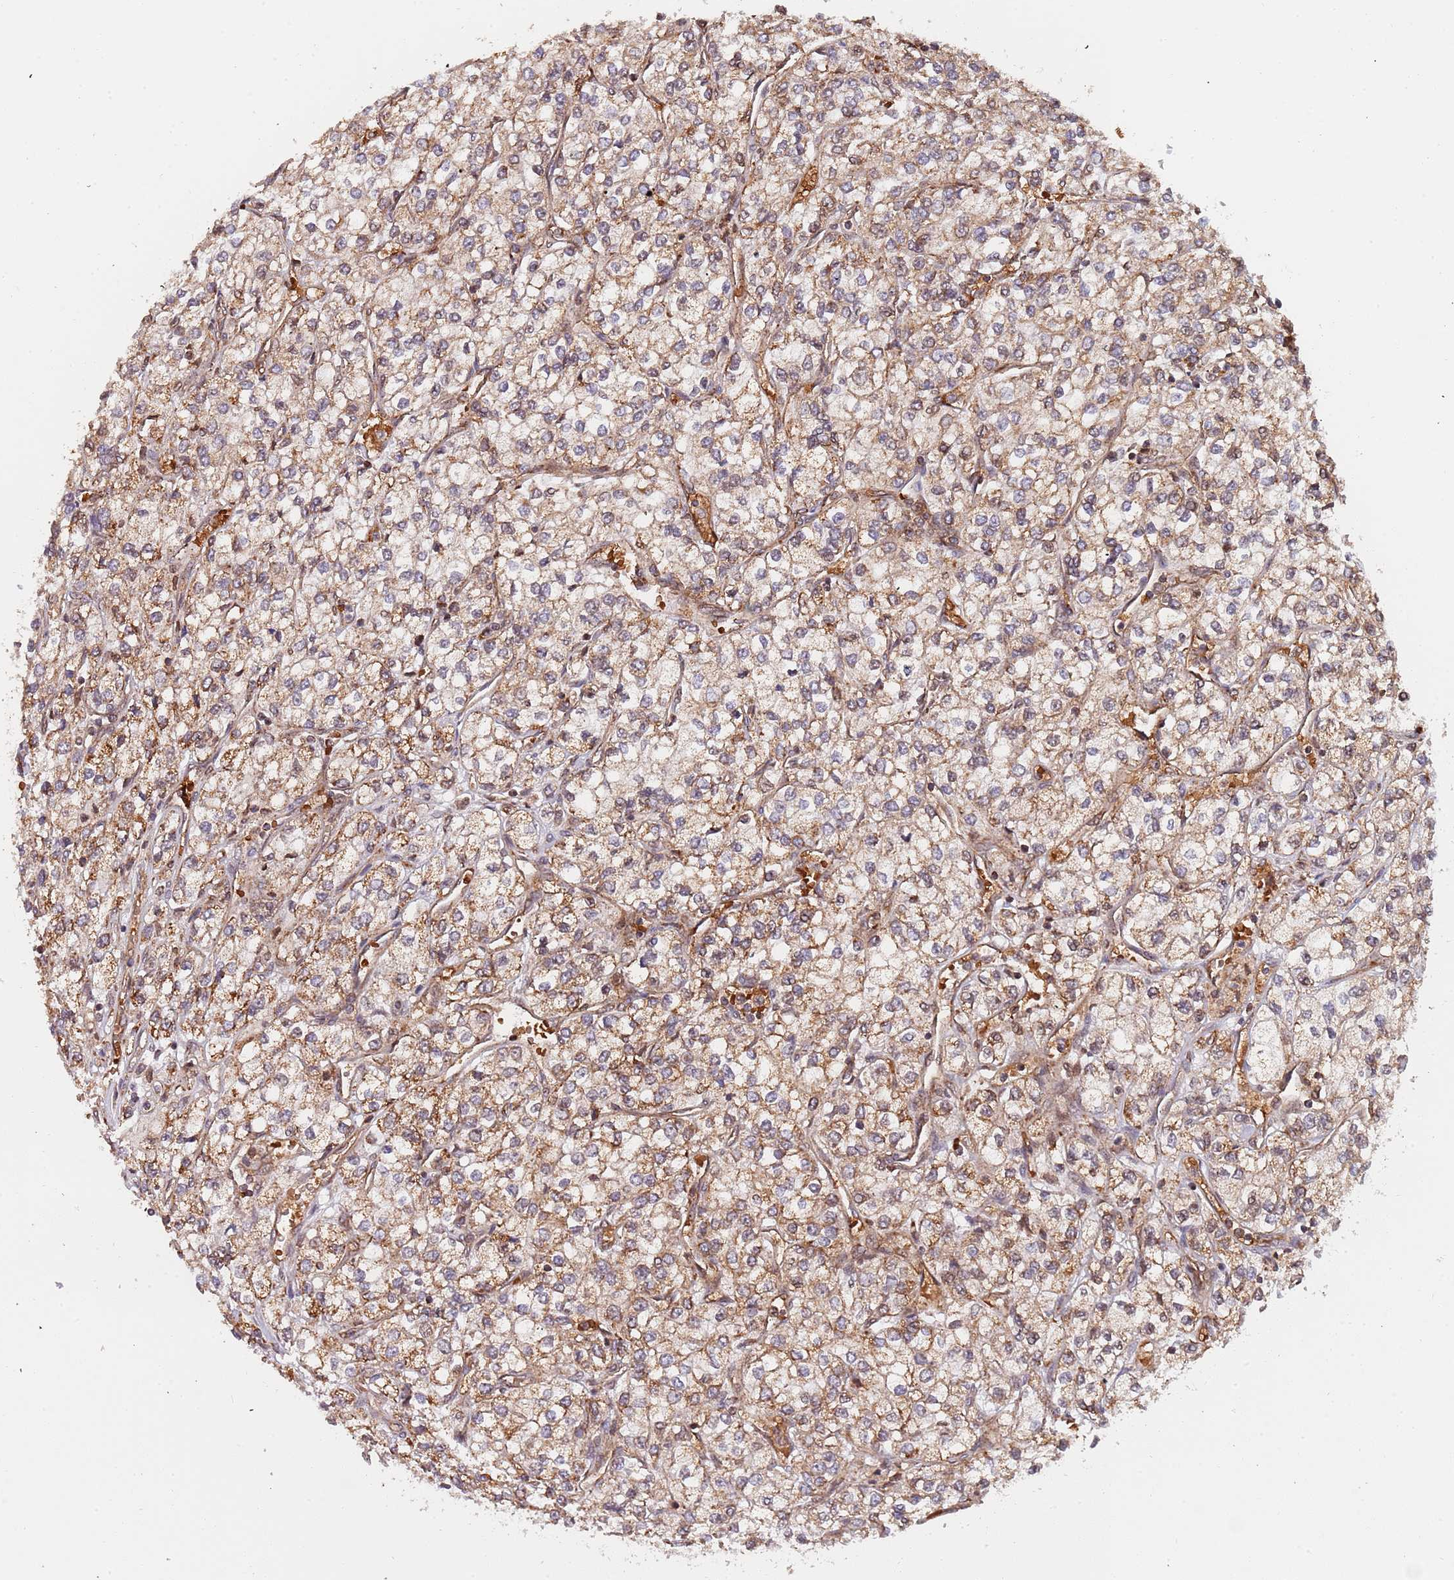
{"staining": {"intensity": "weak", "quantity": ">75%", "location": "cytoplasmic/membranous"}, "tissue": "renal cancer", "cell_type": "Tumor cells", "image_type": "cancer", "snomed": [{"axis": "morphology", "description": "Adenocarcinoma, NOS"}, {"axis": "topography", "description": "Kidney"}], "caption": "Brown immunohistochemical staining in renal cancer (adenocarcinoma) shows weak cytoplasmic/membranous positivity in about >75% of tumor cells.", "gene": "DCHS1", "patient": {"sex": "male", "age": 80}}